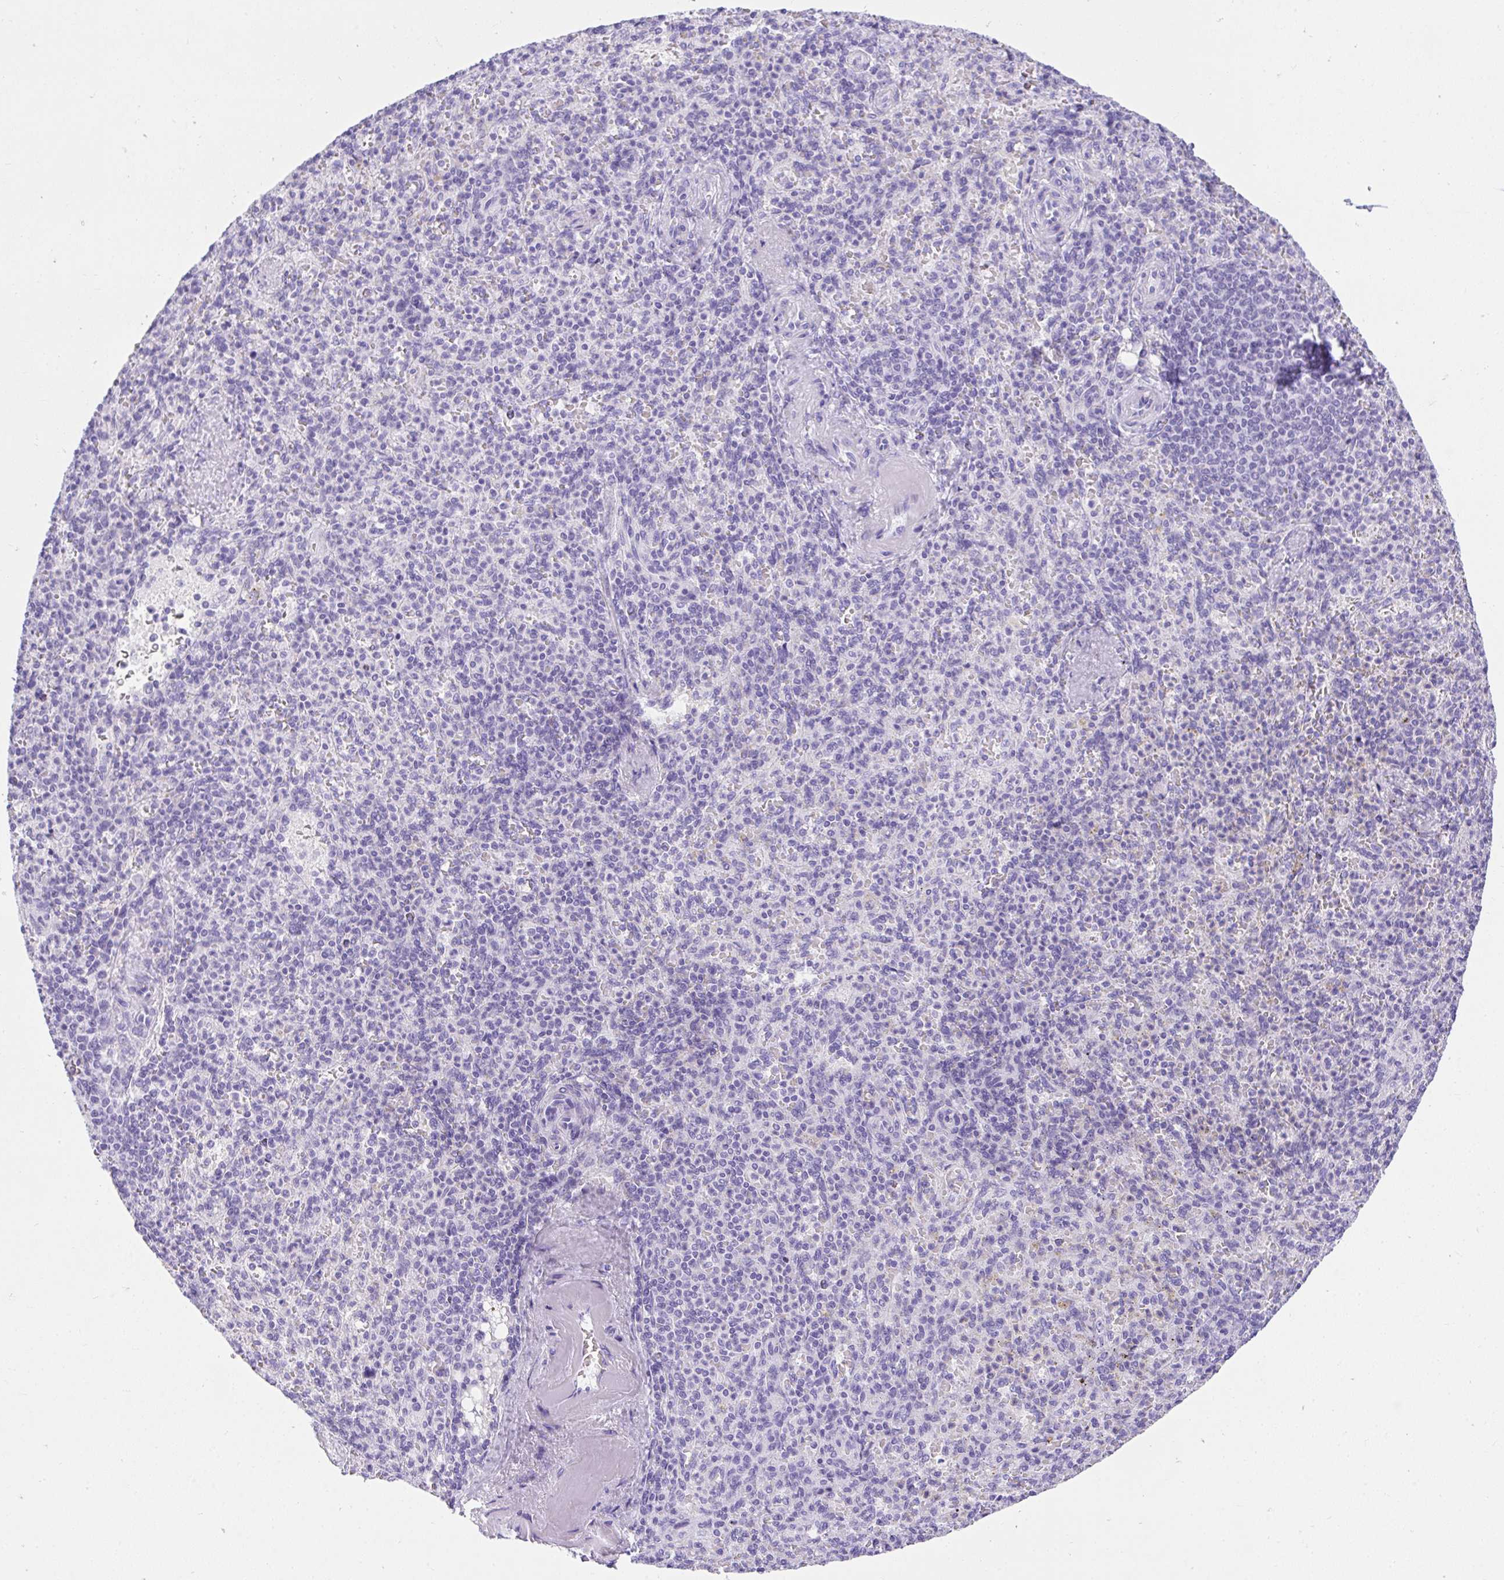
{"staining": {"intensity": "negative", "quantity": "none", "location": "none"}, "tissue": "spleen", "cell_type": "Cells in red pulp", "image_type": "normal", "snomed": [{"axis": "morphology", "description": "Normal tissue, NOS"}, {"axis": "topography", "description": "Spleen"}], "caption": "Cells in red pulp show no significant staining in normal spleen.", "gene": "AVIL", "patient": {"sex": "female", "age": 74}}